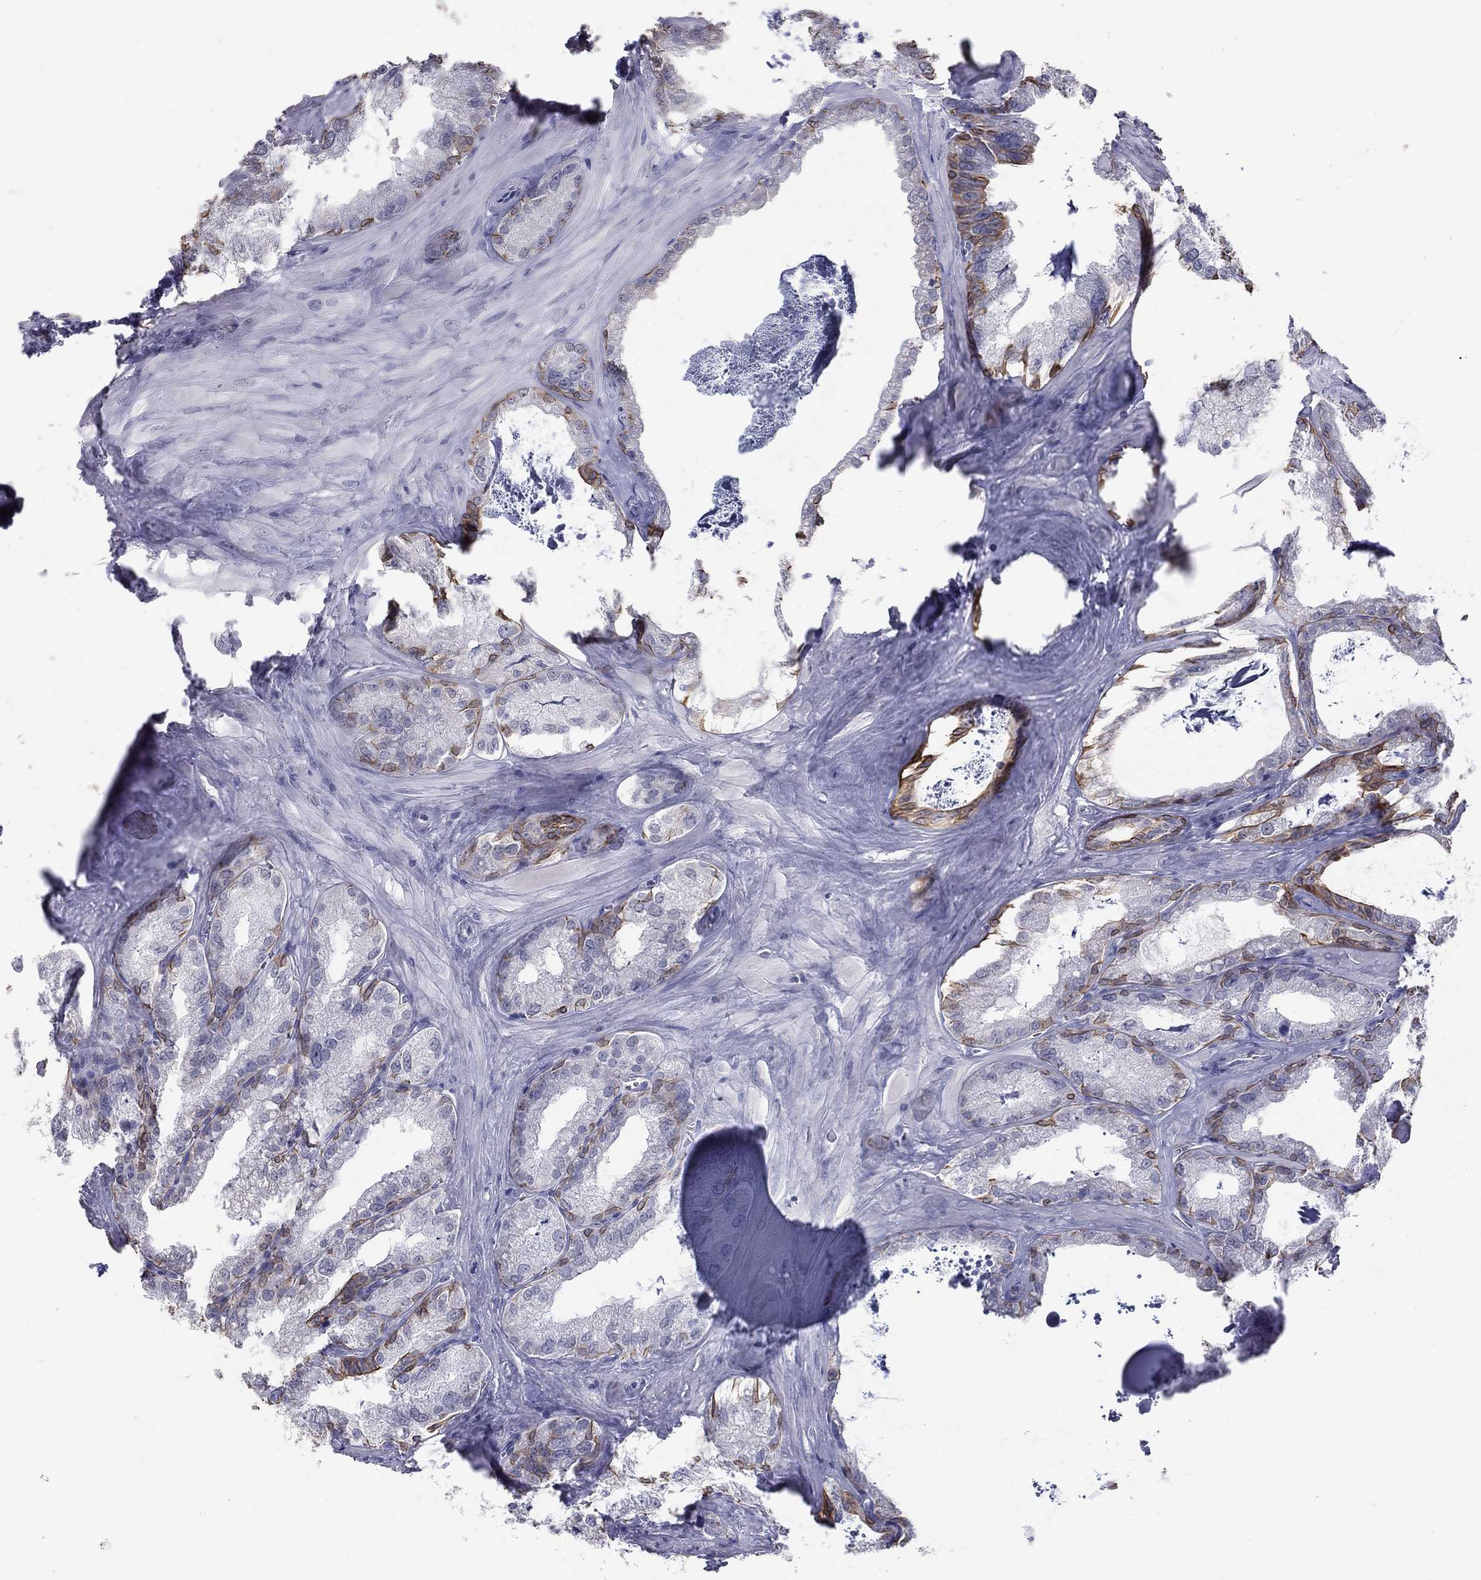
{"staining": {"intensity": "weak", "quantity": "<25%", "location": "cytoplasmic/membranous"}, "tissue": "seminal vesicle", "cell_type": "Glandular cells", "image_type": "normal", "snomed": [{"axis": "morphology", "description": "Normal tissue, NOS"}, {"axis": "topography", "description": "Seminal veicle"}], "caption": "Immunohistochemical staining of benign seminal vesicle displays no significant expression in glandular cells.", "gene": "KRT75", "patient": {"sex": "male", "age": 57}}